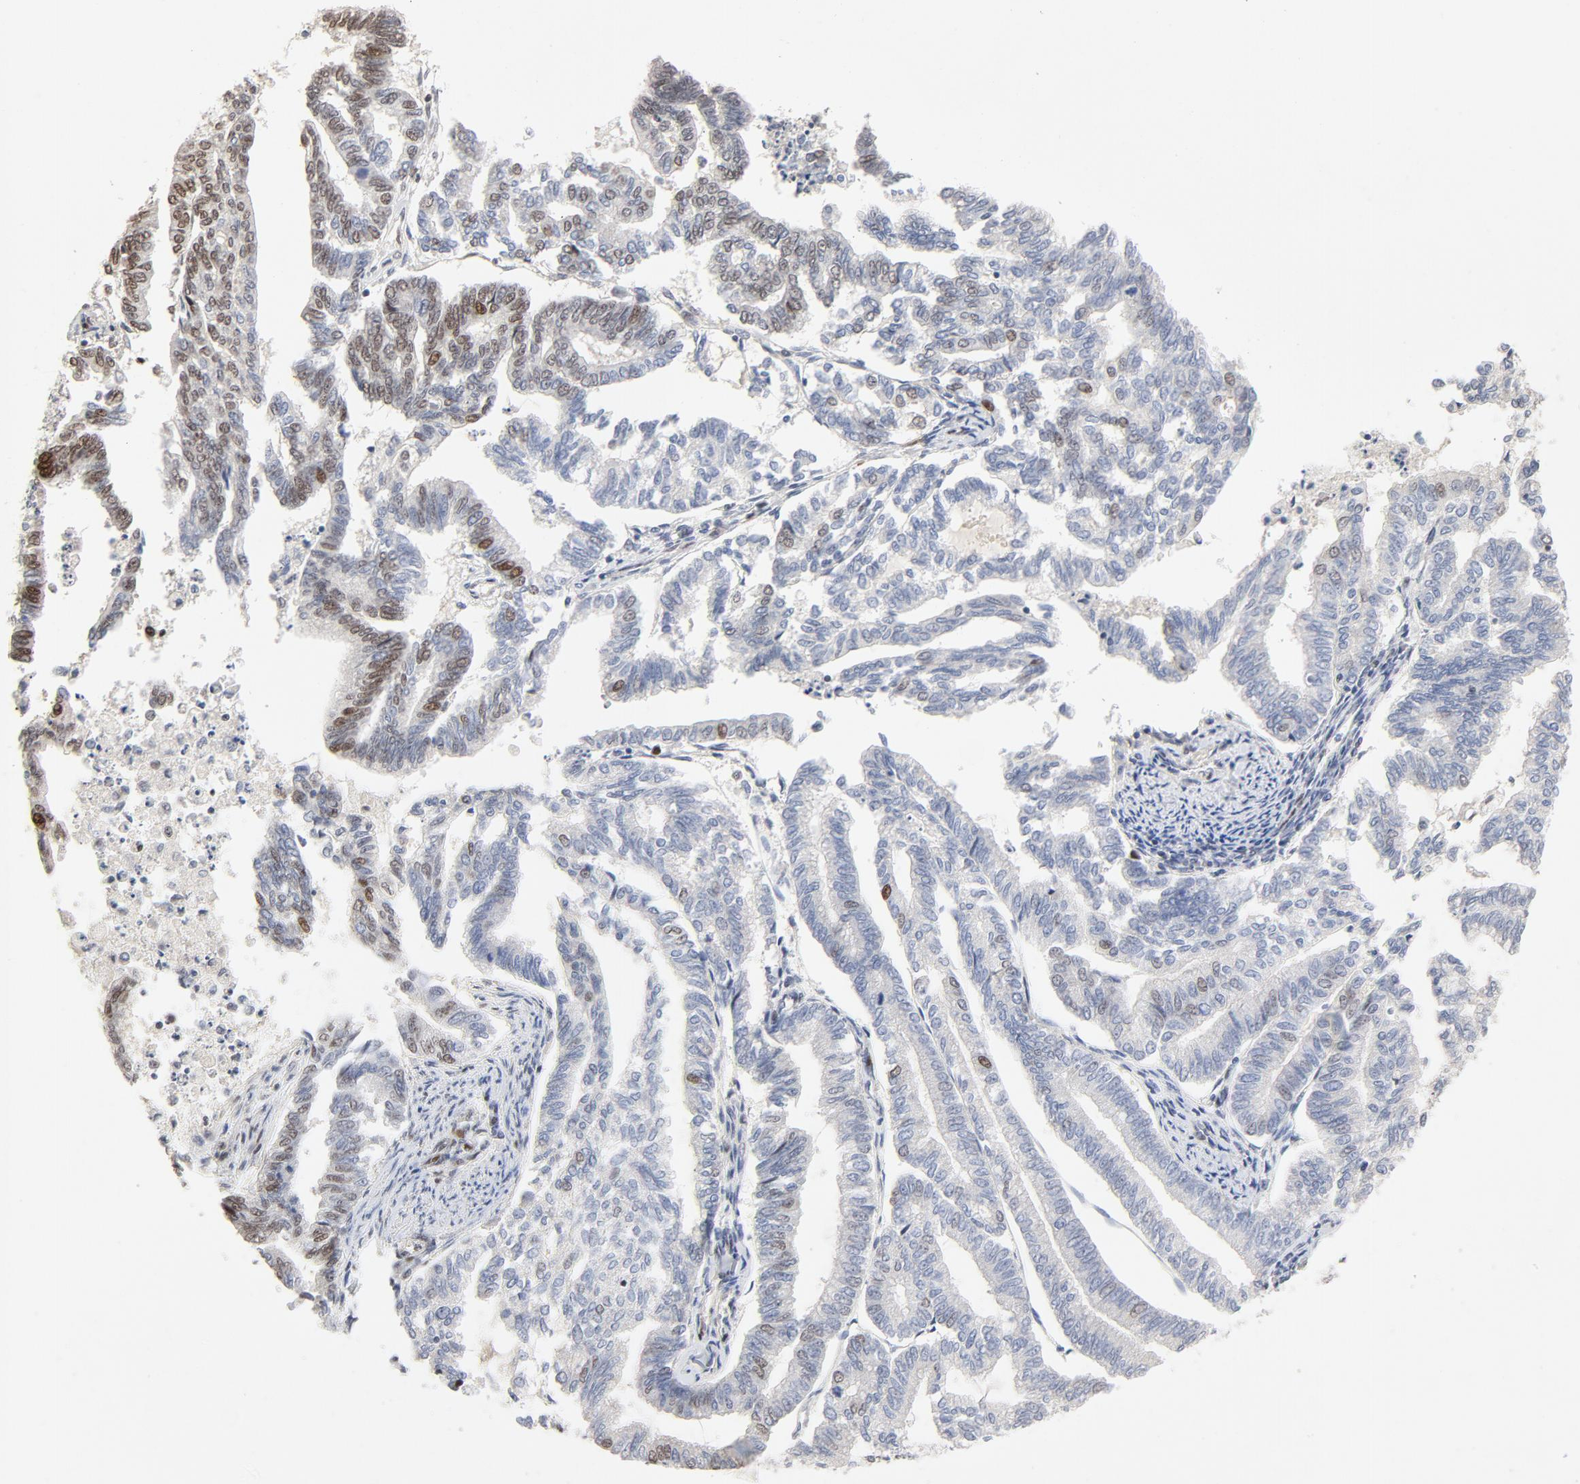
{"staining": {"intensity": "moderate", "quantity": "<25%", "location": "nuclear"}, "tissue": "endometrial cancer", "cell_type": "Tumor cells", "image_type": "cancer", "snomed": [{"axis": "morphology", "description": "Adenocarcinoma, NOS"}, {"axis": "topography", "description": "Endometrium"}], "caption": "The immunohistochemical stain highlights moderate nuclear positivity in tumor cells of adenocarcinoma (endometrial) tissue. The protein of interest is stained brown, and the nuclei are stained in blue (DAB IHC with brightfield microscopy, high magnification).", "gene": "GTF2I", "patient": {"sex": "female", "age": 79}}